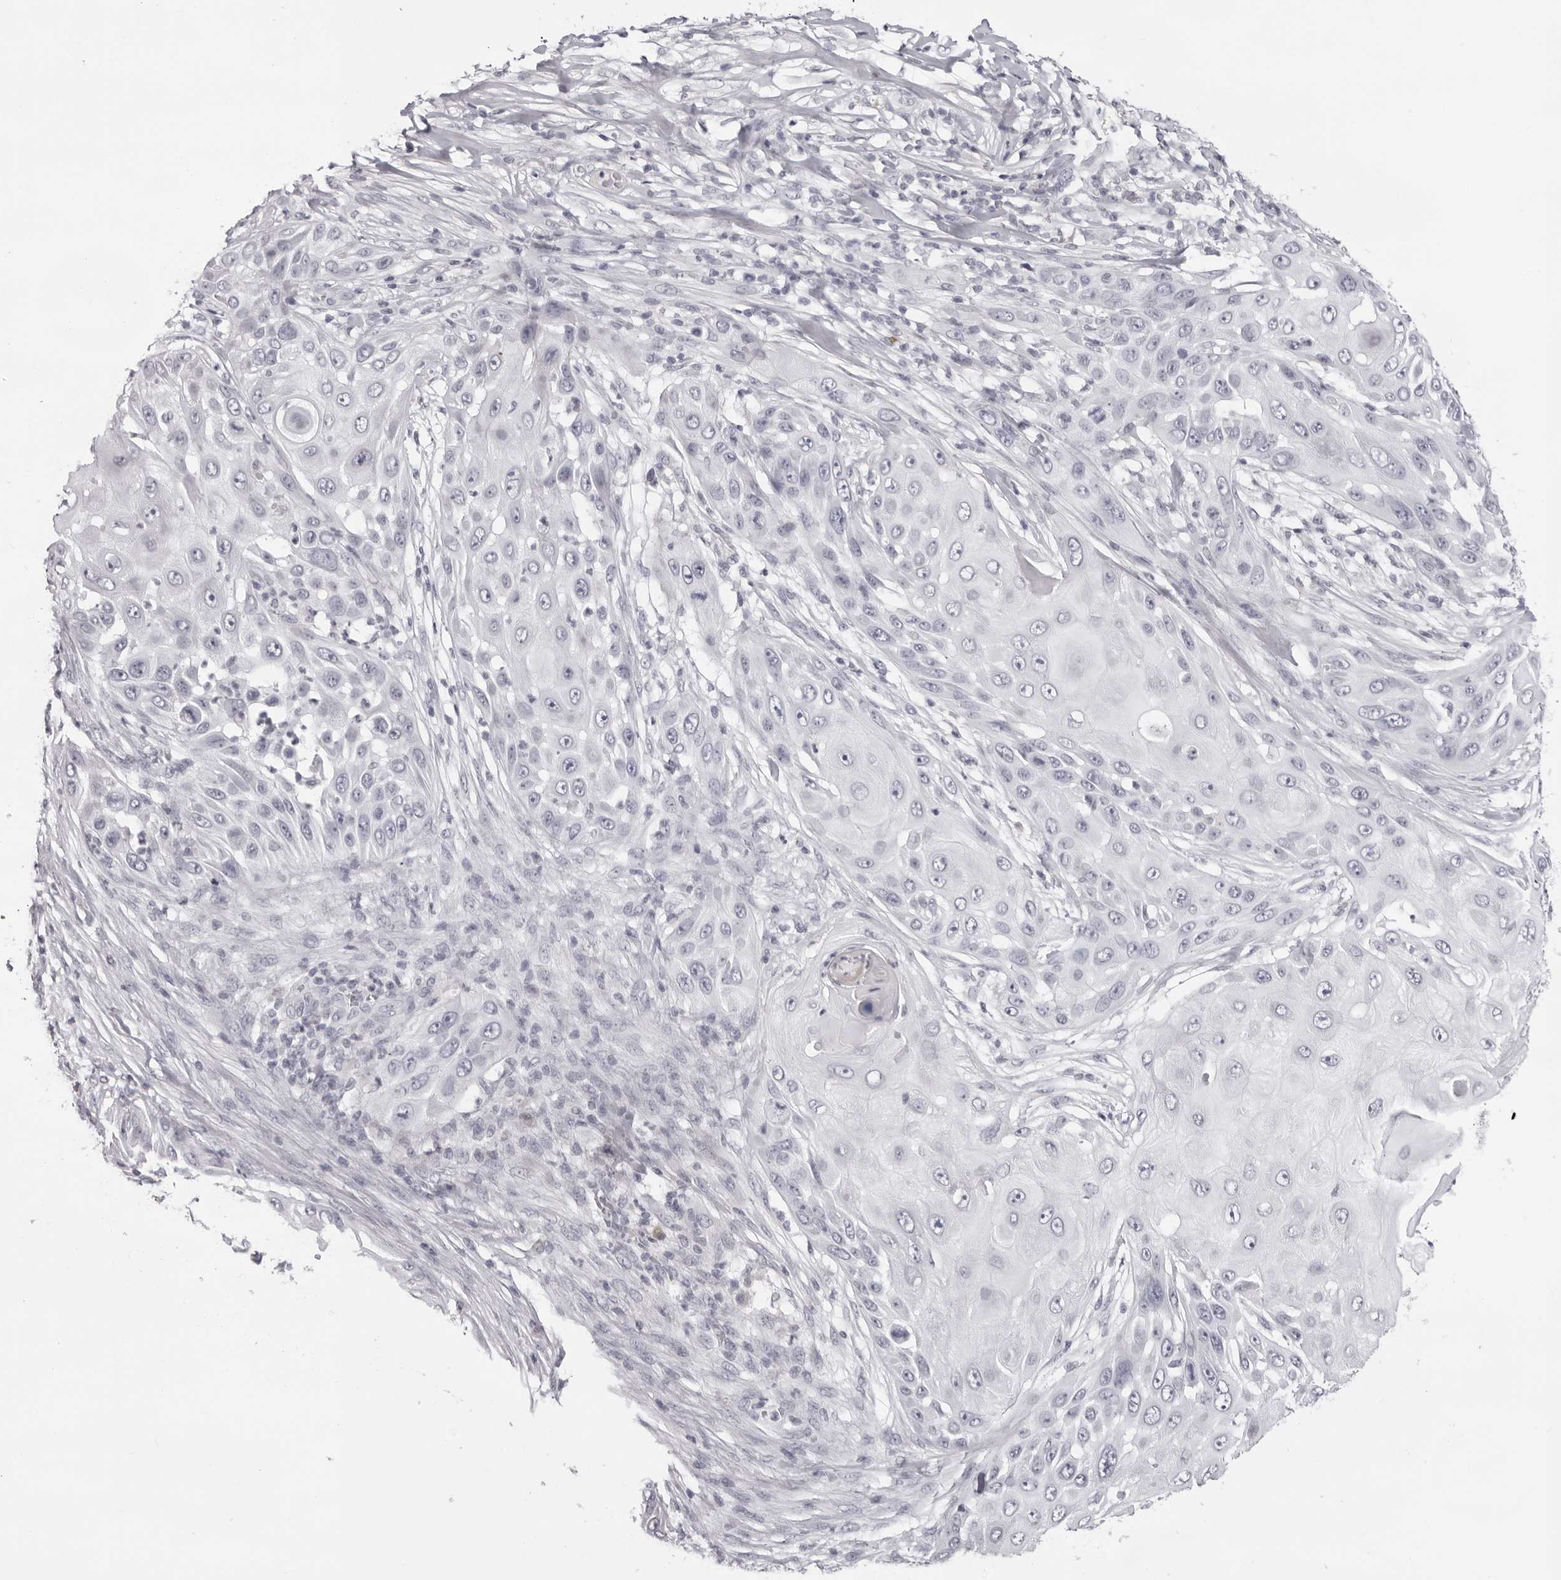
{"staining": {"intensity": "negative", "quantity": "none", "location": "none"}, "tissue": "skin cancer", "cell_type": "Tumor cells", "image_type": "cancer", "snomed": [{"axis": "morphology", "description": "Squamous cell carcinoma, NOS"}, {"axis": "topography", "description": "Skin"}], "caption": "The immunohistochemistry (IHC) image has no significant expression in tumor cells of skin cancer (squamous cell carcinoma) tissue. (DAB (3,3'-diaminobenzidine) IHC, high magnification).", "gene": "ACP6", "patient": {"sex": "female", "age": 44}}